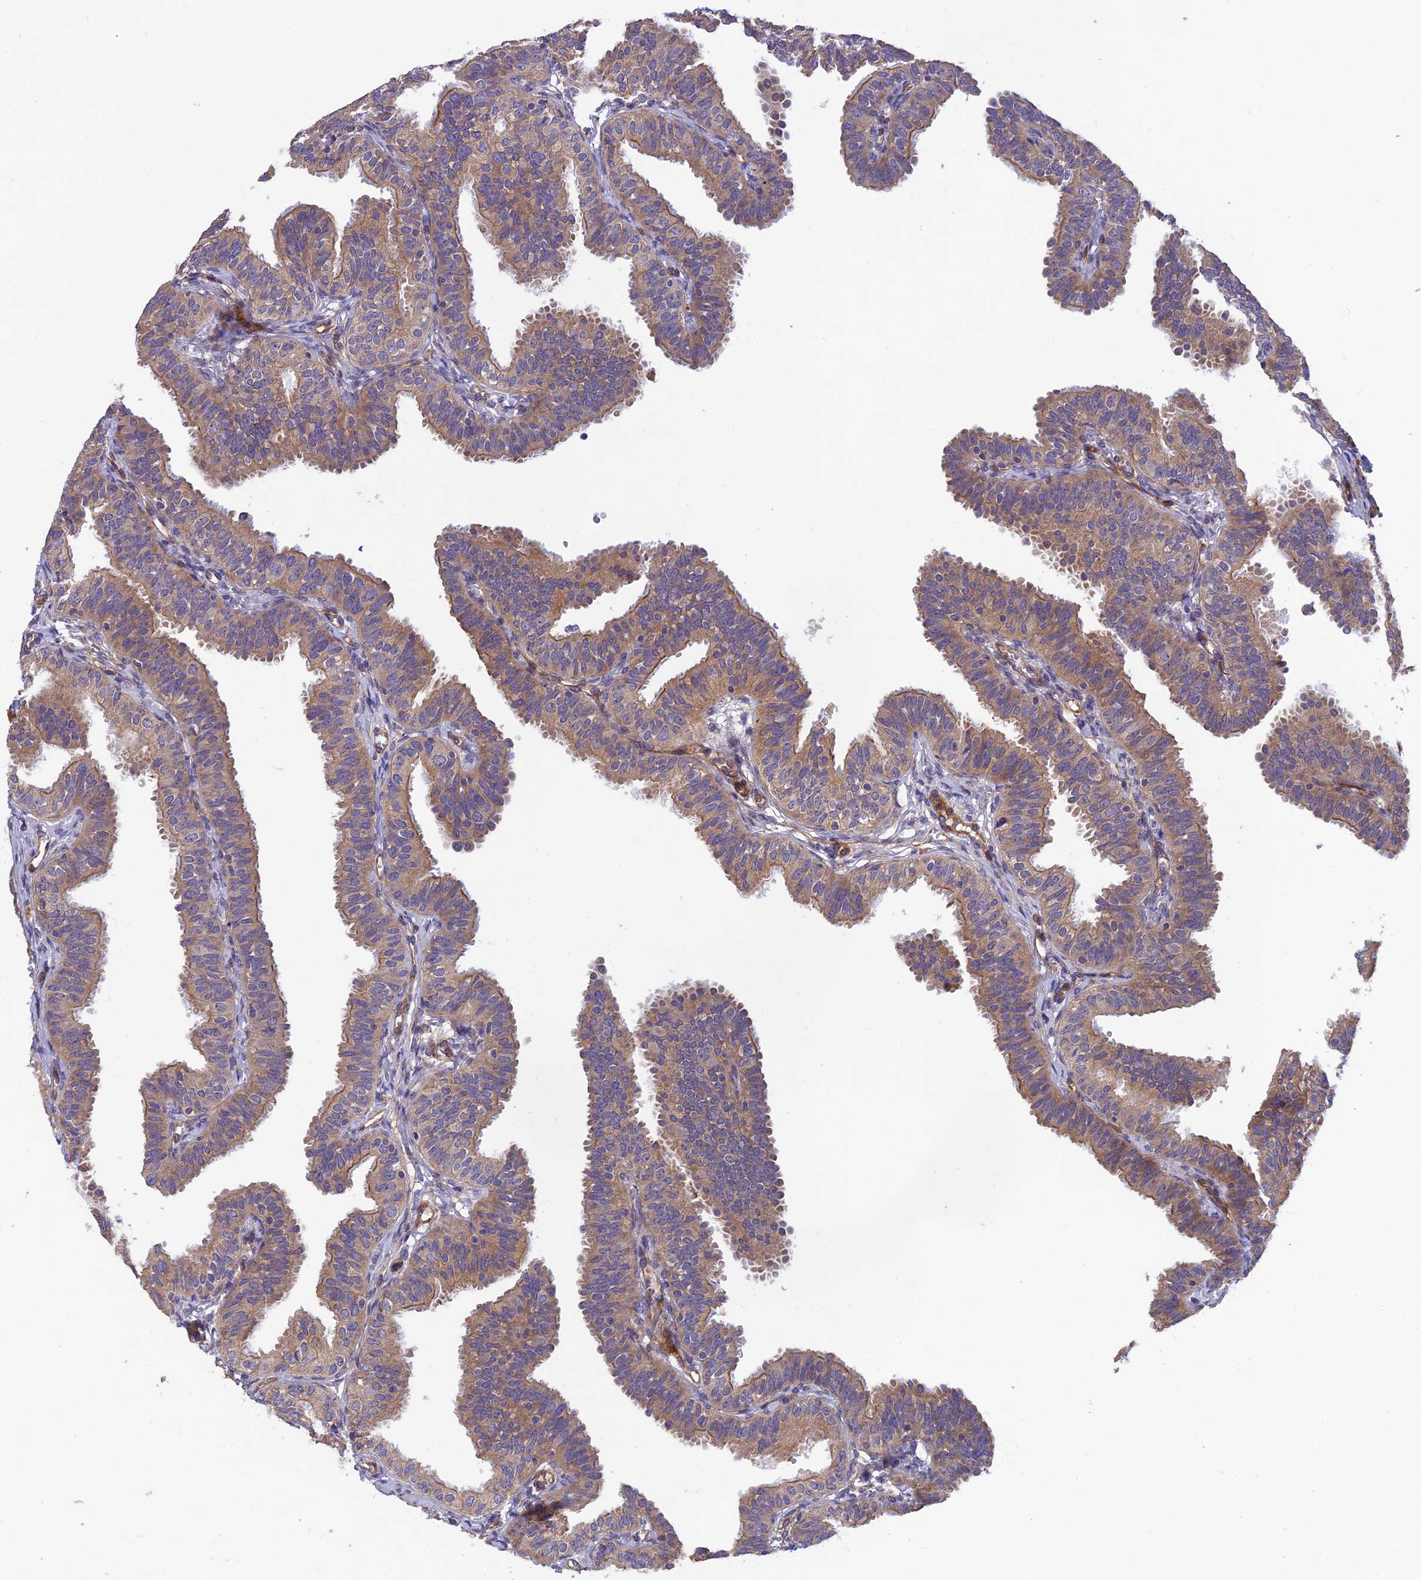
{"staining": {"intensity": "moderate", "quantity": ">75%", "location": "cytoplasmic/membranous"}, "tissue": "fallopian tube", "cell_type": "Glandular cells", "image_type": "normal", "snomed": [{"axis": "morphology", "description": "Normal tissue, NOS"}, {"axis": "topography", "description": "Fallopian tube"}], "caption": "Moderate cytoplasmic/membranous expression is seen in approximately >75% of glandular cells in benign fallopian tube.", "gene": "ADAMTS15", "patient": {"sex": "female", "age": 35}}